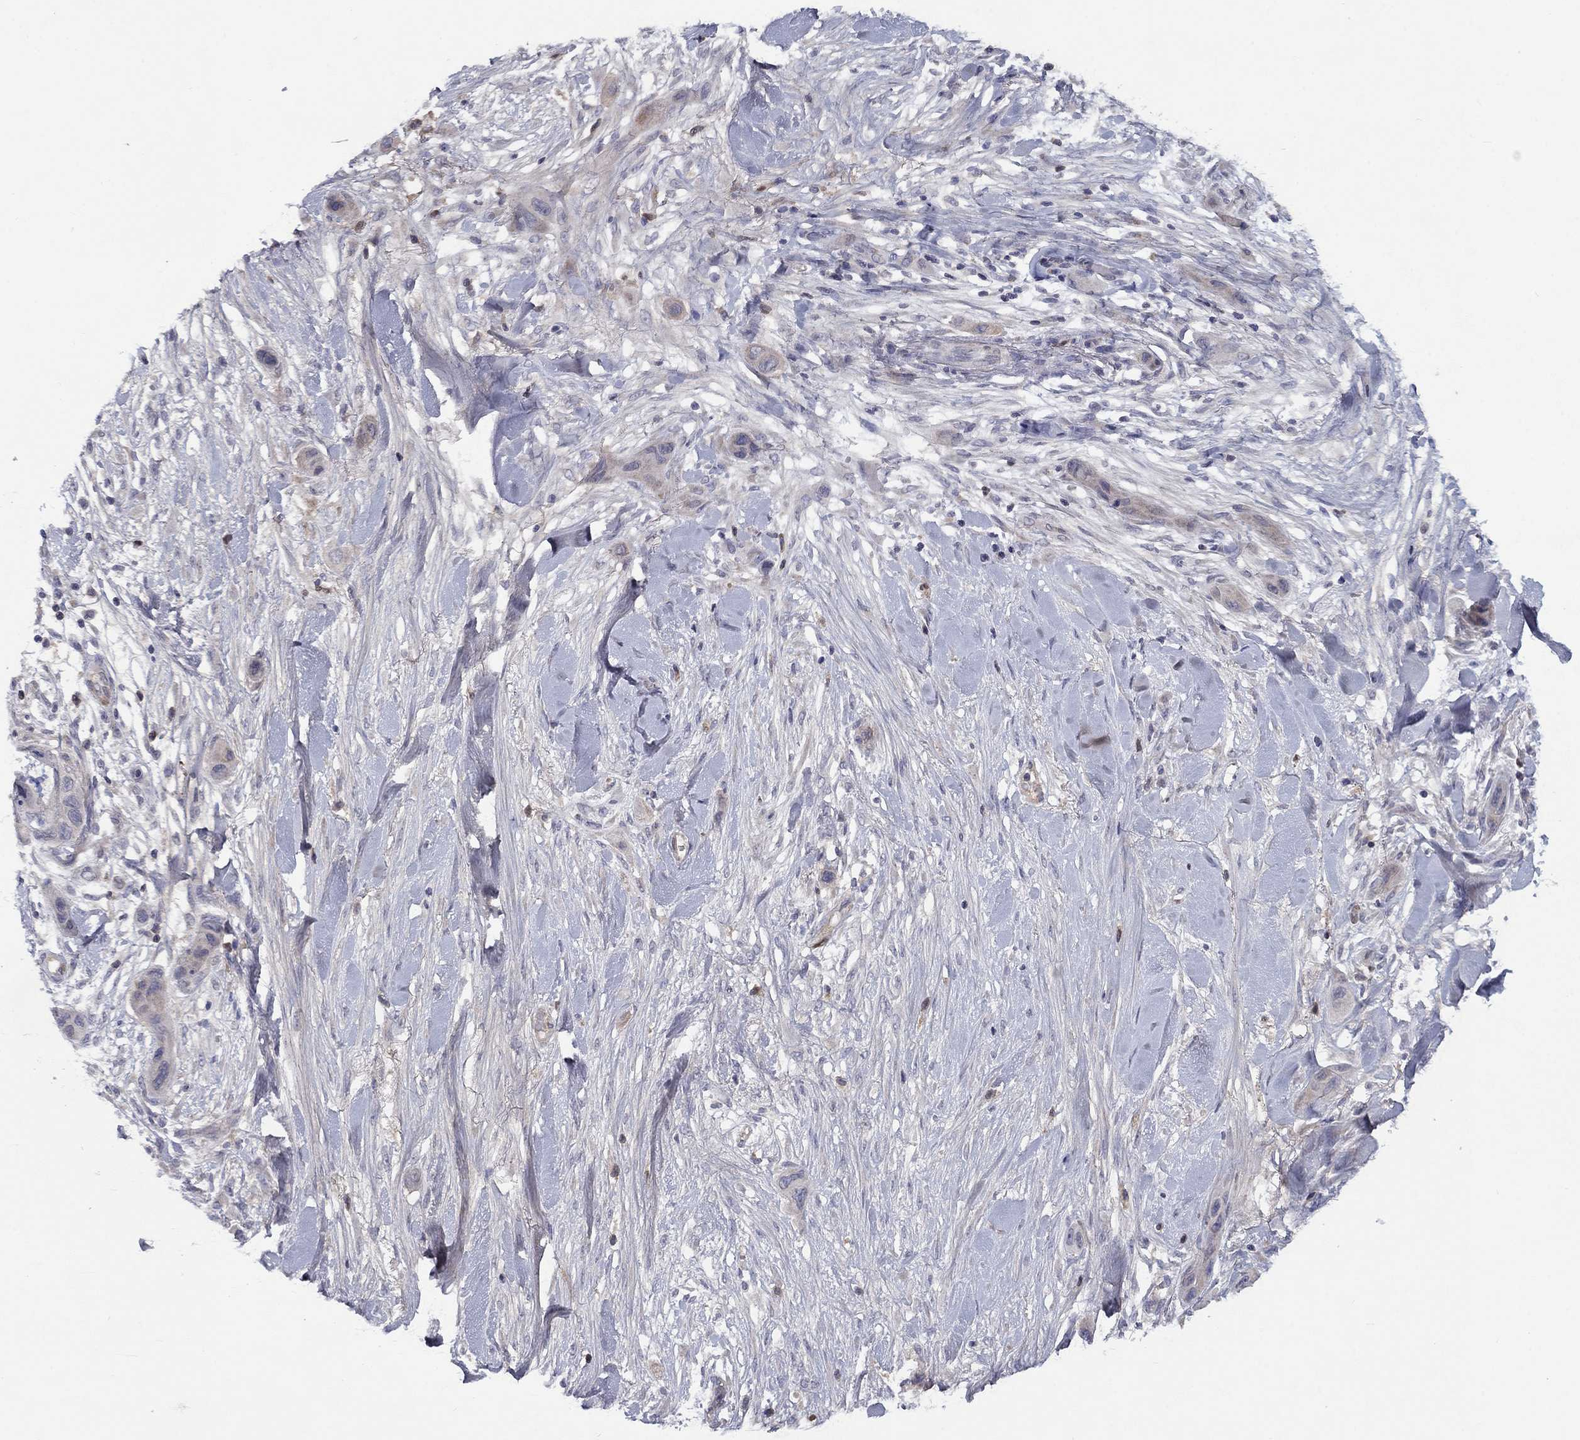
{"staining": {"intensity": "weak", "quantity": "25%-75%", "location": "cytoplasmic/membranous"}, "tissue": "skin cancer", "cell_type": "Tumor cells", "image_type": "cancer", "snomed": [{"axis": "morphology", "description": "Squamous cell carcinoma, NOS"}, {"axis": "topography", "description": "Skin"}], "caption": "Human squamous cell carcinoma (skin) stained with a brown dye reveals weak cytoplasmic/membranous positive expression in about 25%-75% of tumor cells.", "gene": "CACNA1A", "patient": {"sex": "male", "age": 79}}